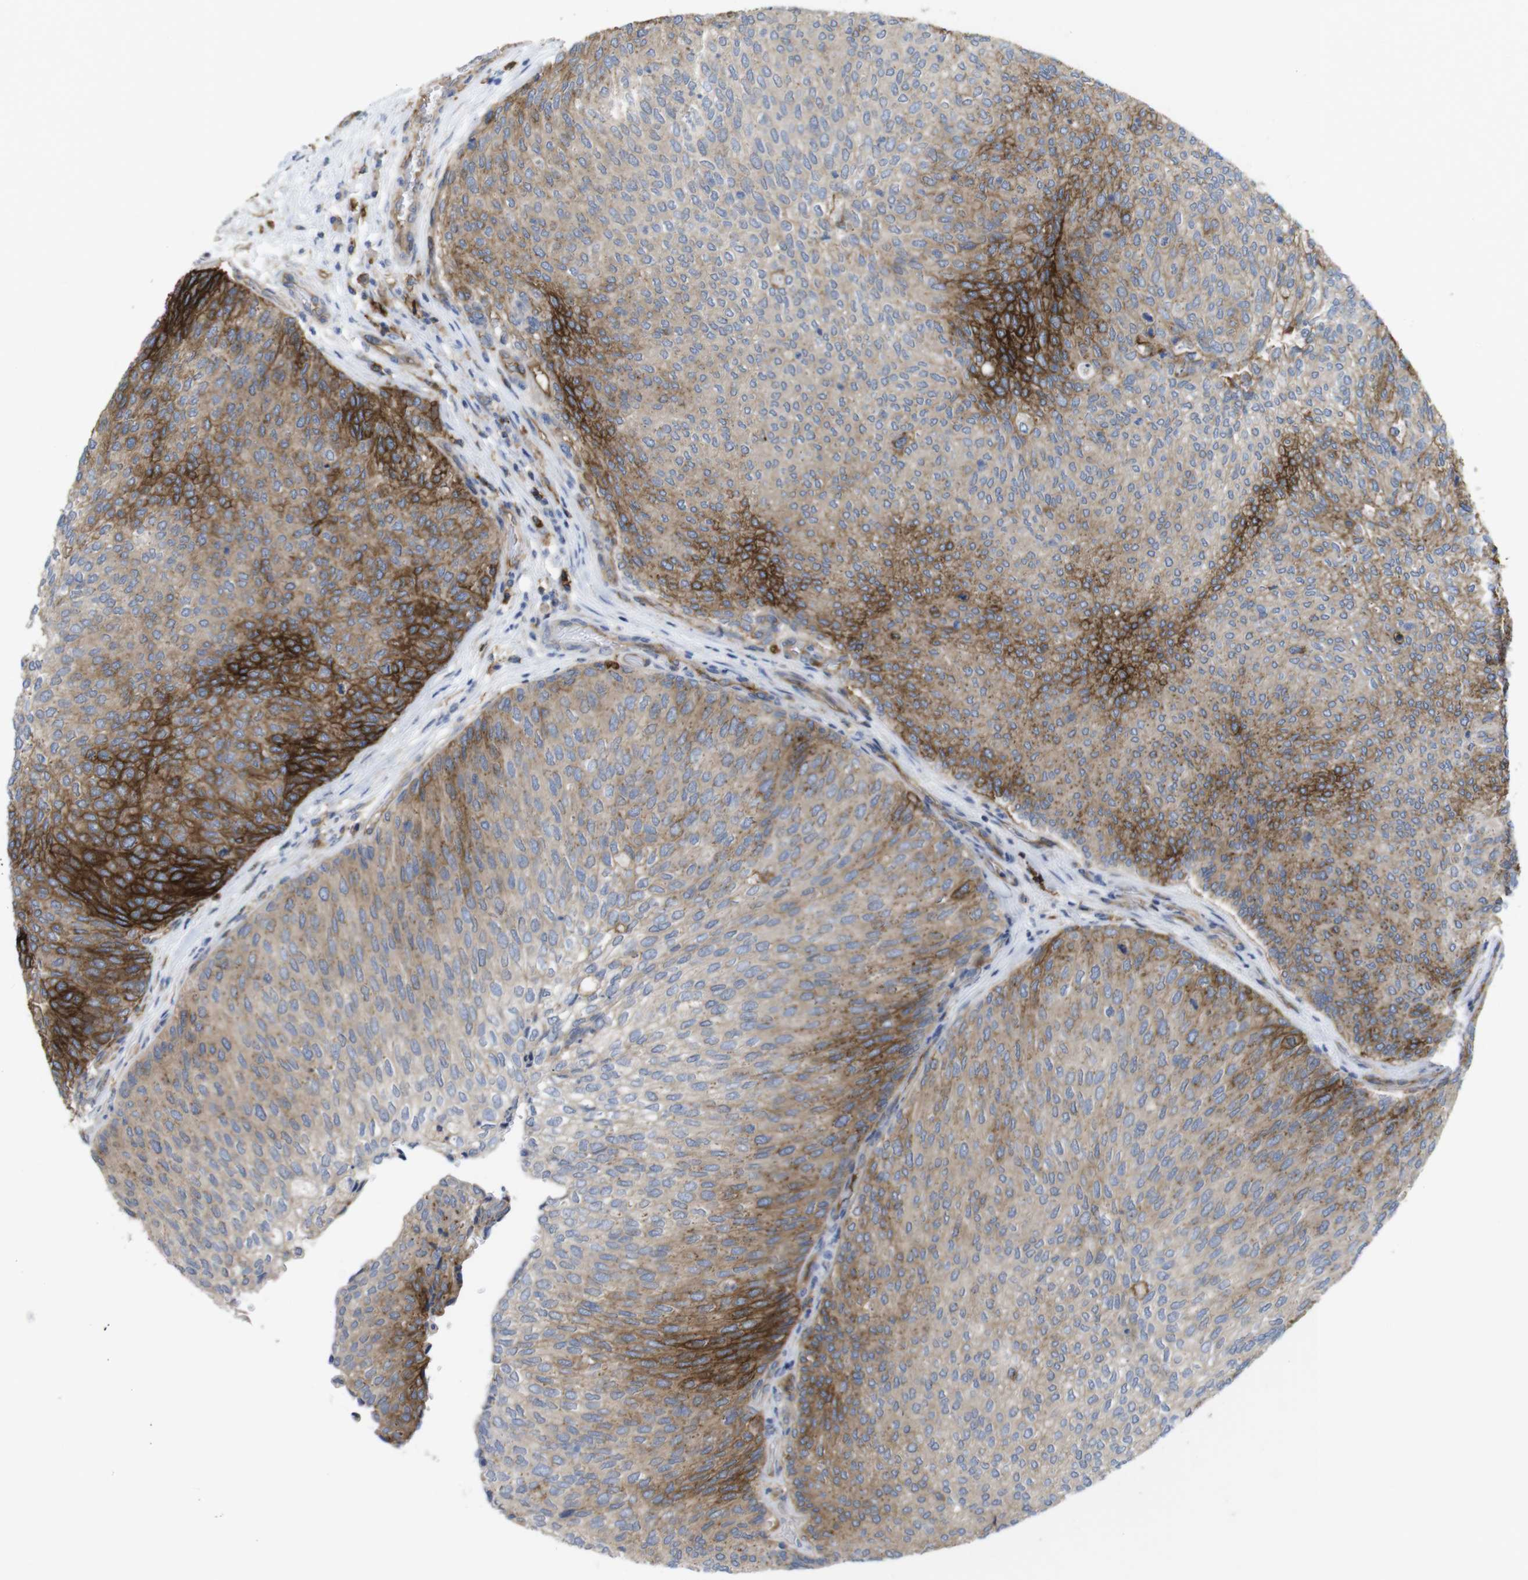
{"staining": {"intensity": "strong", "quantity": "25%-75%", "location": "cytoplasmic/membranous"}, "tissue": "urothelial cancer", "cell_type": "Tumor cells", "image_type": "cancer", "snomed": [{"axis": "morphology", "description": "Urothelial carcinoma, Low grade"}, {"axis": "topography", "description": "Urinary bladder"}], "caption": "A brown stain labels strong cytoplasmic/membranous staining of a protein in human low-grade urothelial carcinoma tumor cells.", "gene": "CCR6", "patient": {"sex": "female", "age": 79}}